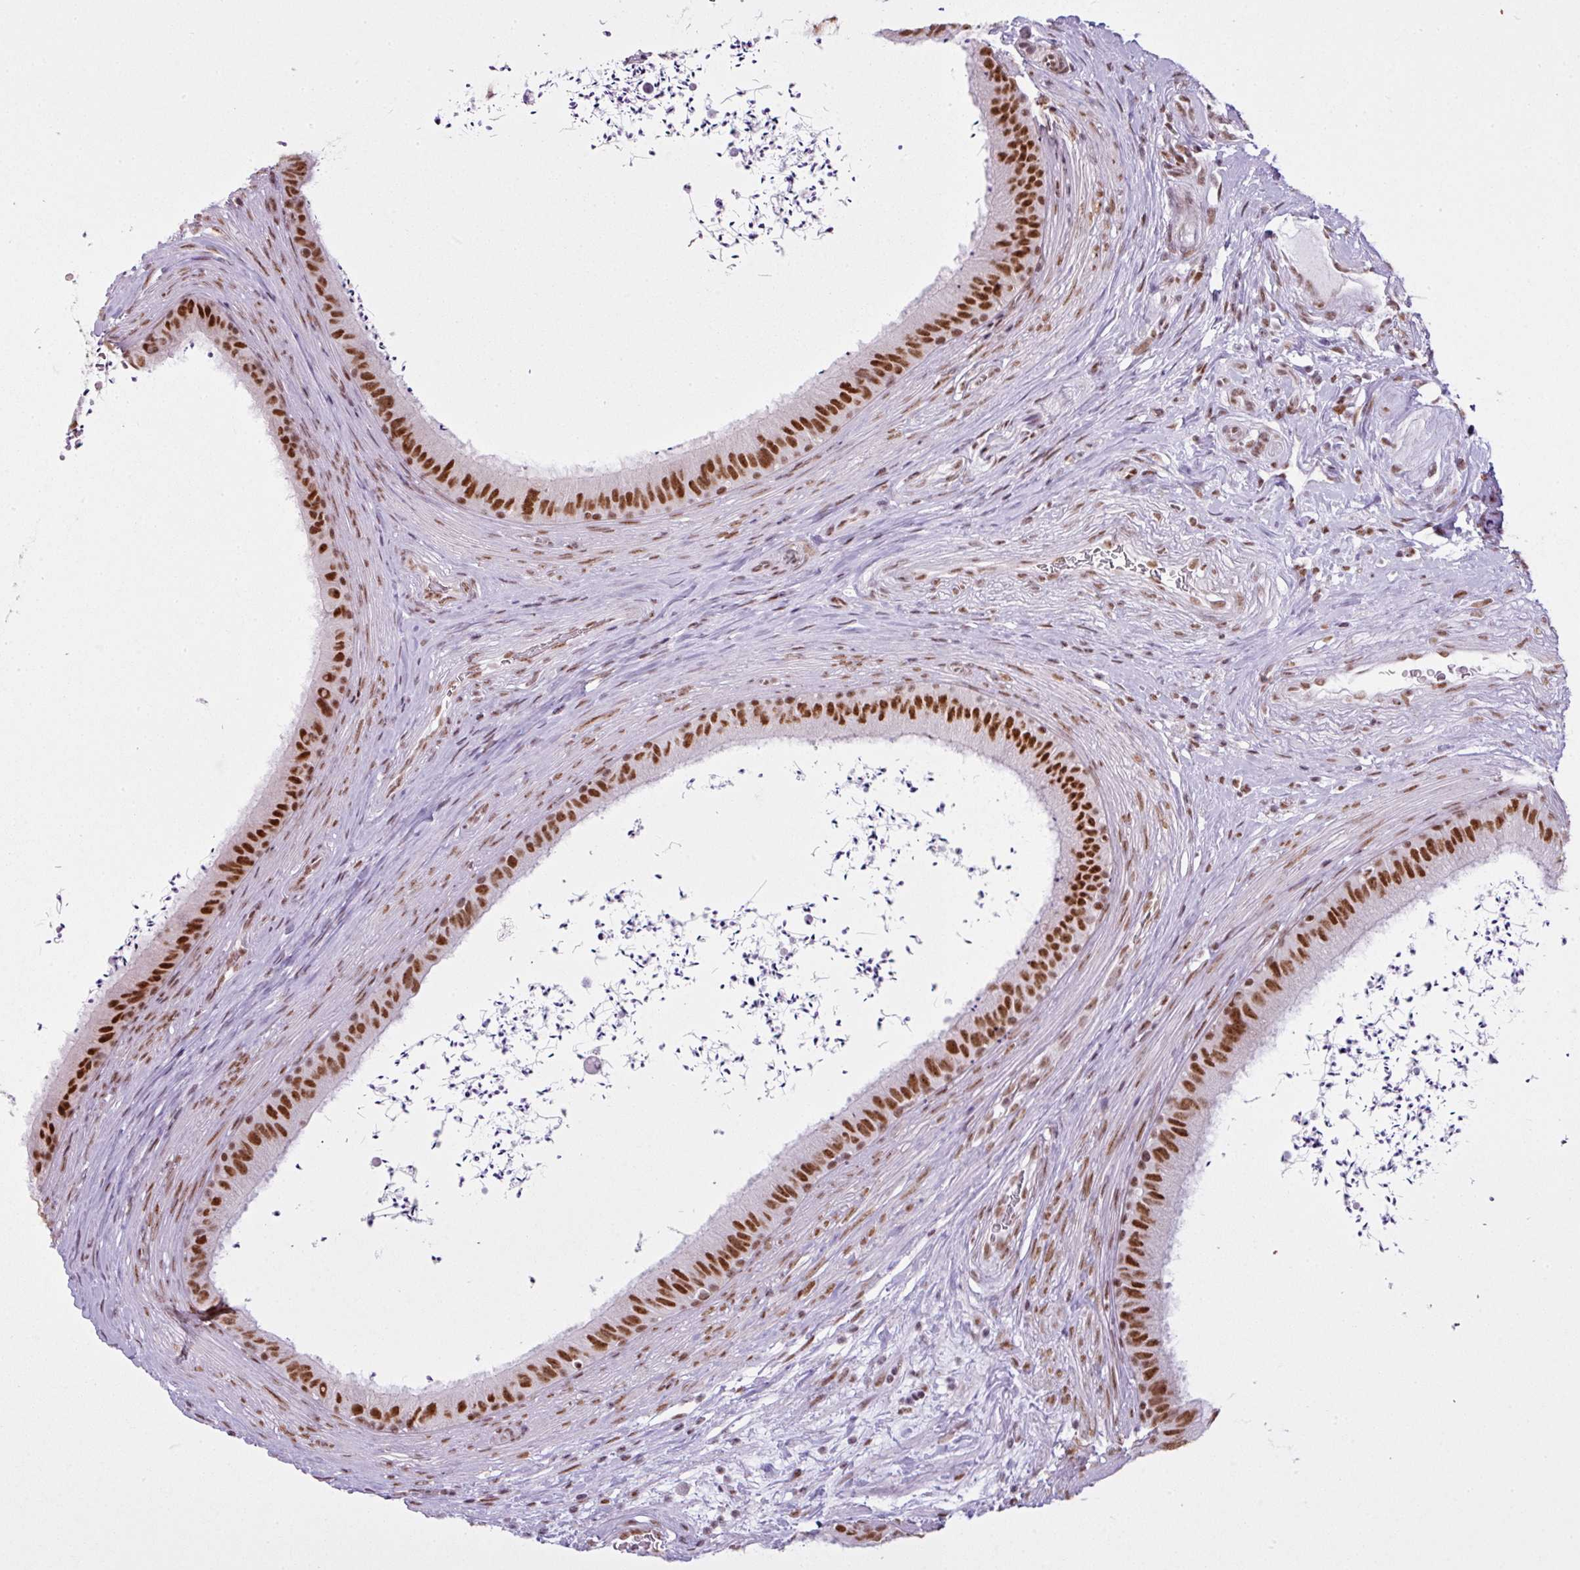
{"staining": {"intensity": "strong", "quantity": ">75%", "location": "nuclear"}, "tissue": "epididymis", "cell_type": "Glandular cells", "image_type": "normal", "snomed": [{"axis": "morphology", "description": "Normal tissue, NOS"}, {"axis": "topography", "description": "Testis"}, {"axis": "topography", "description": "Epididymis"}], "caption": "An image of human epididymis stained for a protein shows strong nuclear brown staining in glandular cells. The staining was performed using DAB, with brown indicating positive protein expression. Nuclei are stained blue with hematoxylin.", "gene": "ARL6IP4", "patient": {"sex": "male", "age": 41}}